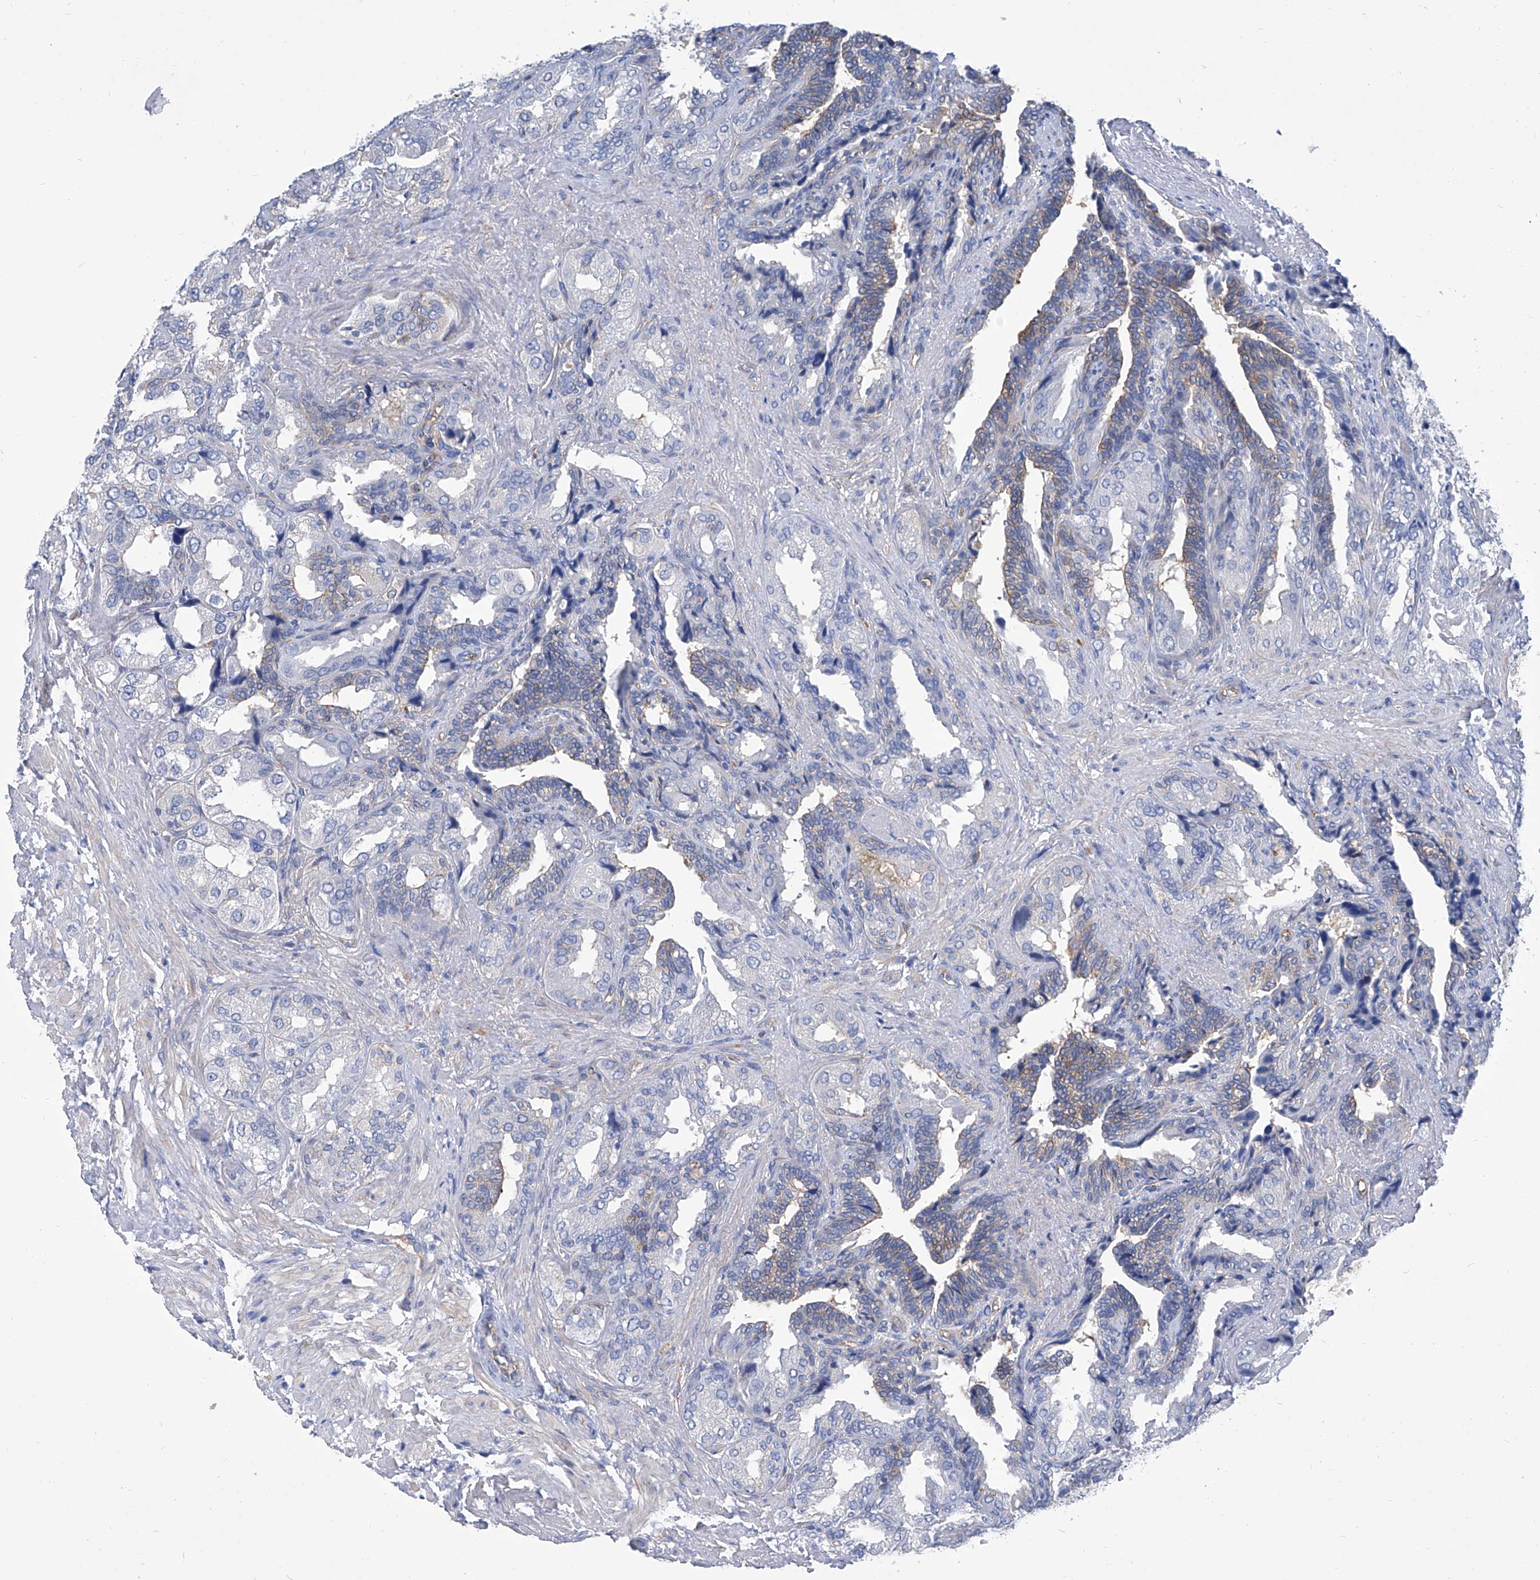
{"staining": {"intensity": "weak", "quantity": "<25%", "location": "cytoplasmic/membranous"}, "tissue": "seminal vesicle", "cell_type": "Glandular cells", "image_type": "normal", "snomed": [{"axis": "morphology", "description": "Normal tissue, NOS"}, {"axis": "topography", "description": "Seminal veicle"}, {"axis": "topography", "description": "Peripheral nerve tissue"}], "caption": "A high-resolution image shows immunohistochemistry staining of benign seminal vesicle, which exhibits no significant positivity in glandular cells. The staining was performed using DAB (3,3'-diaminobenzidine) to visualize the protein expression in brown, while the nuclei were stained in blue with hematoxylin (Magnification: 20x).", "gene": "GPT", "patient": {"sex": "male", "age": 63}}